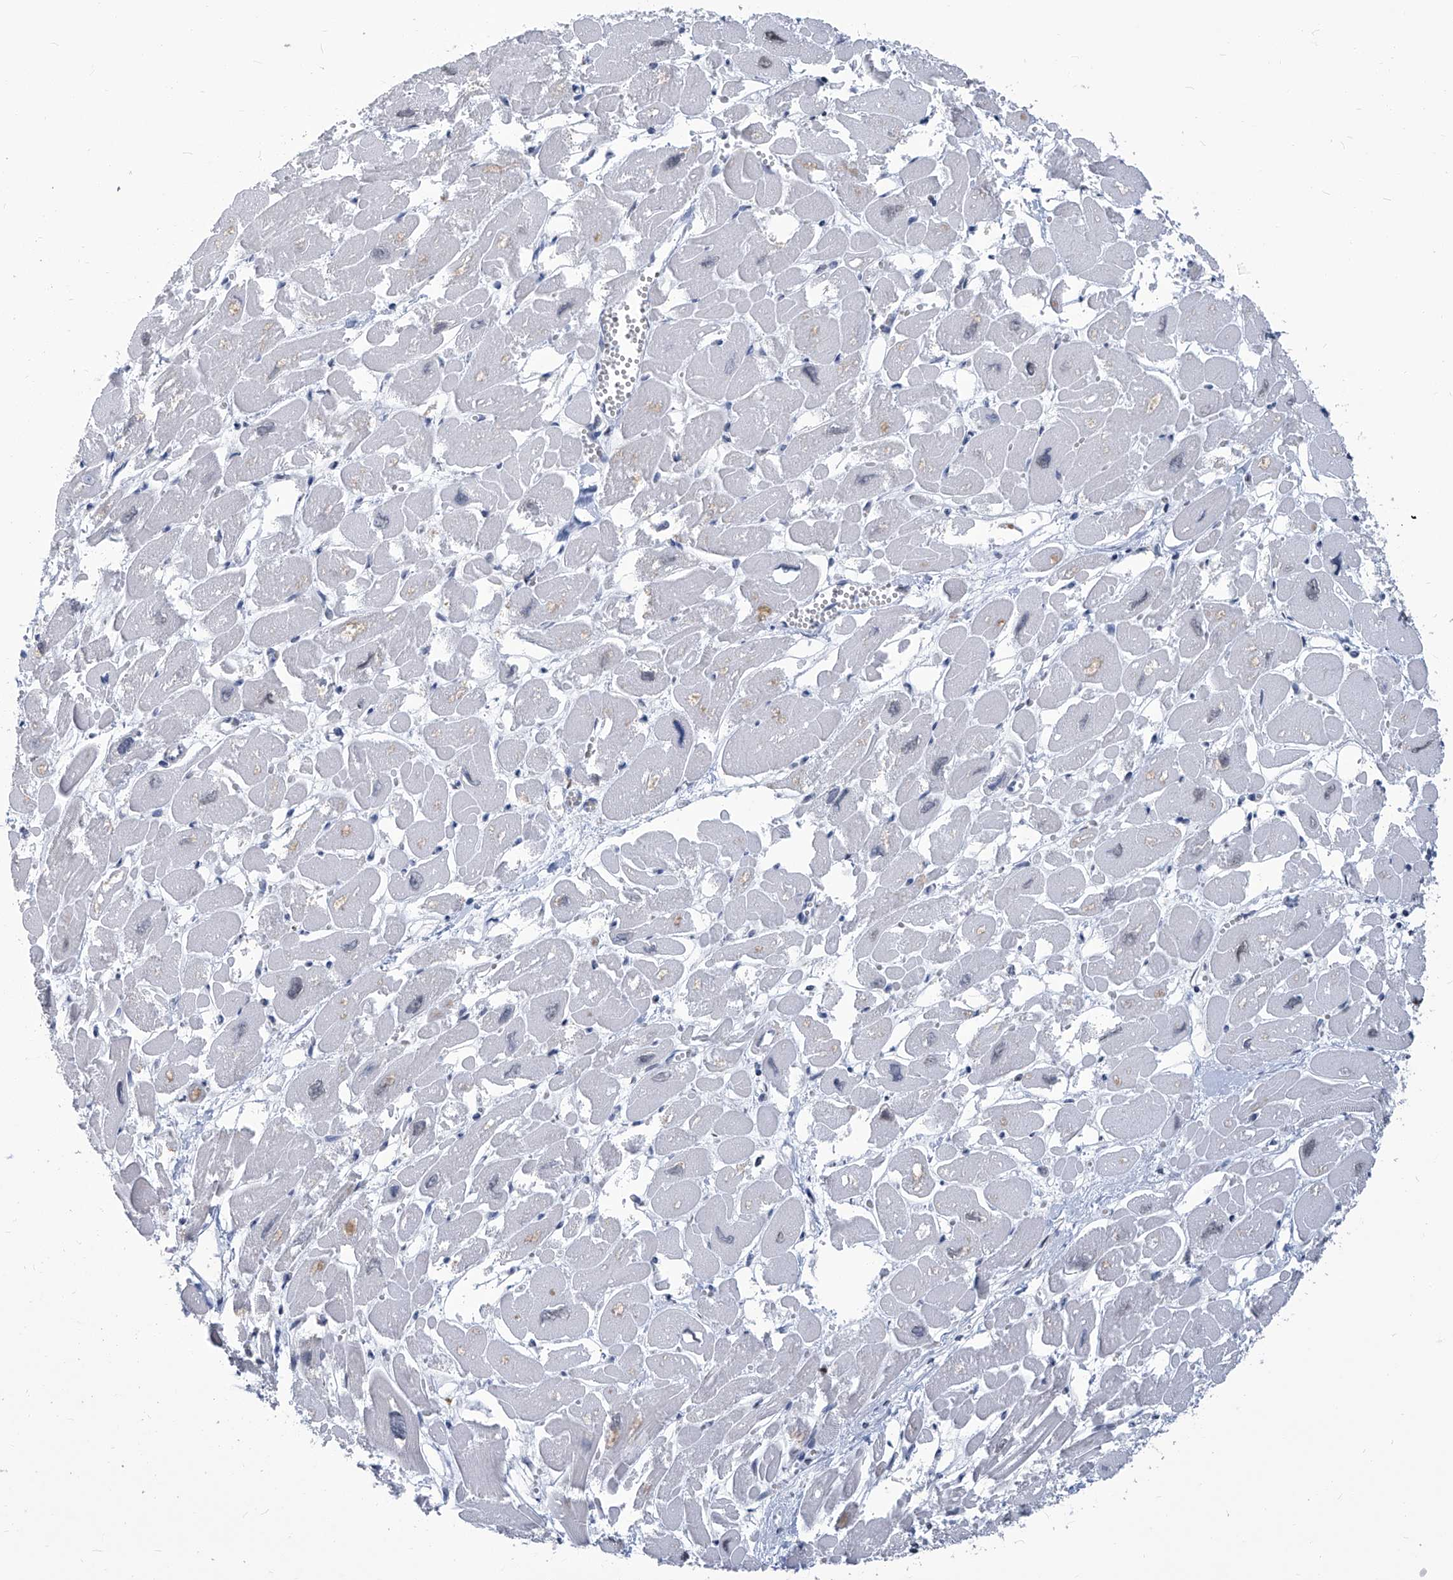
{"staining": {"intensity": "negative", "quantity": "none", "location": "none"}, "tissue": "heart muscle", "cell_type": "Cardiomyocytes", "image_type": "normal", "snomed": [{"axis": "morphology", "description": "Normal tissue, NOS"}, {"axis": "topography", "description": "Heart"}], "caption": "High magnification brightfield microscopy of benign heart muscle stained with DAB (3,3'-diaminobenzidine) (brown) and counterstained with hematoxylin (blue): cardiomyocytes show no significant expression. (DAB immunohistochemistry (IHC), high magnification).", "gene": "PCNA", "patient": {"sex": "male", "age": 54}}